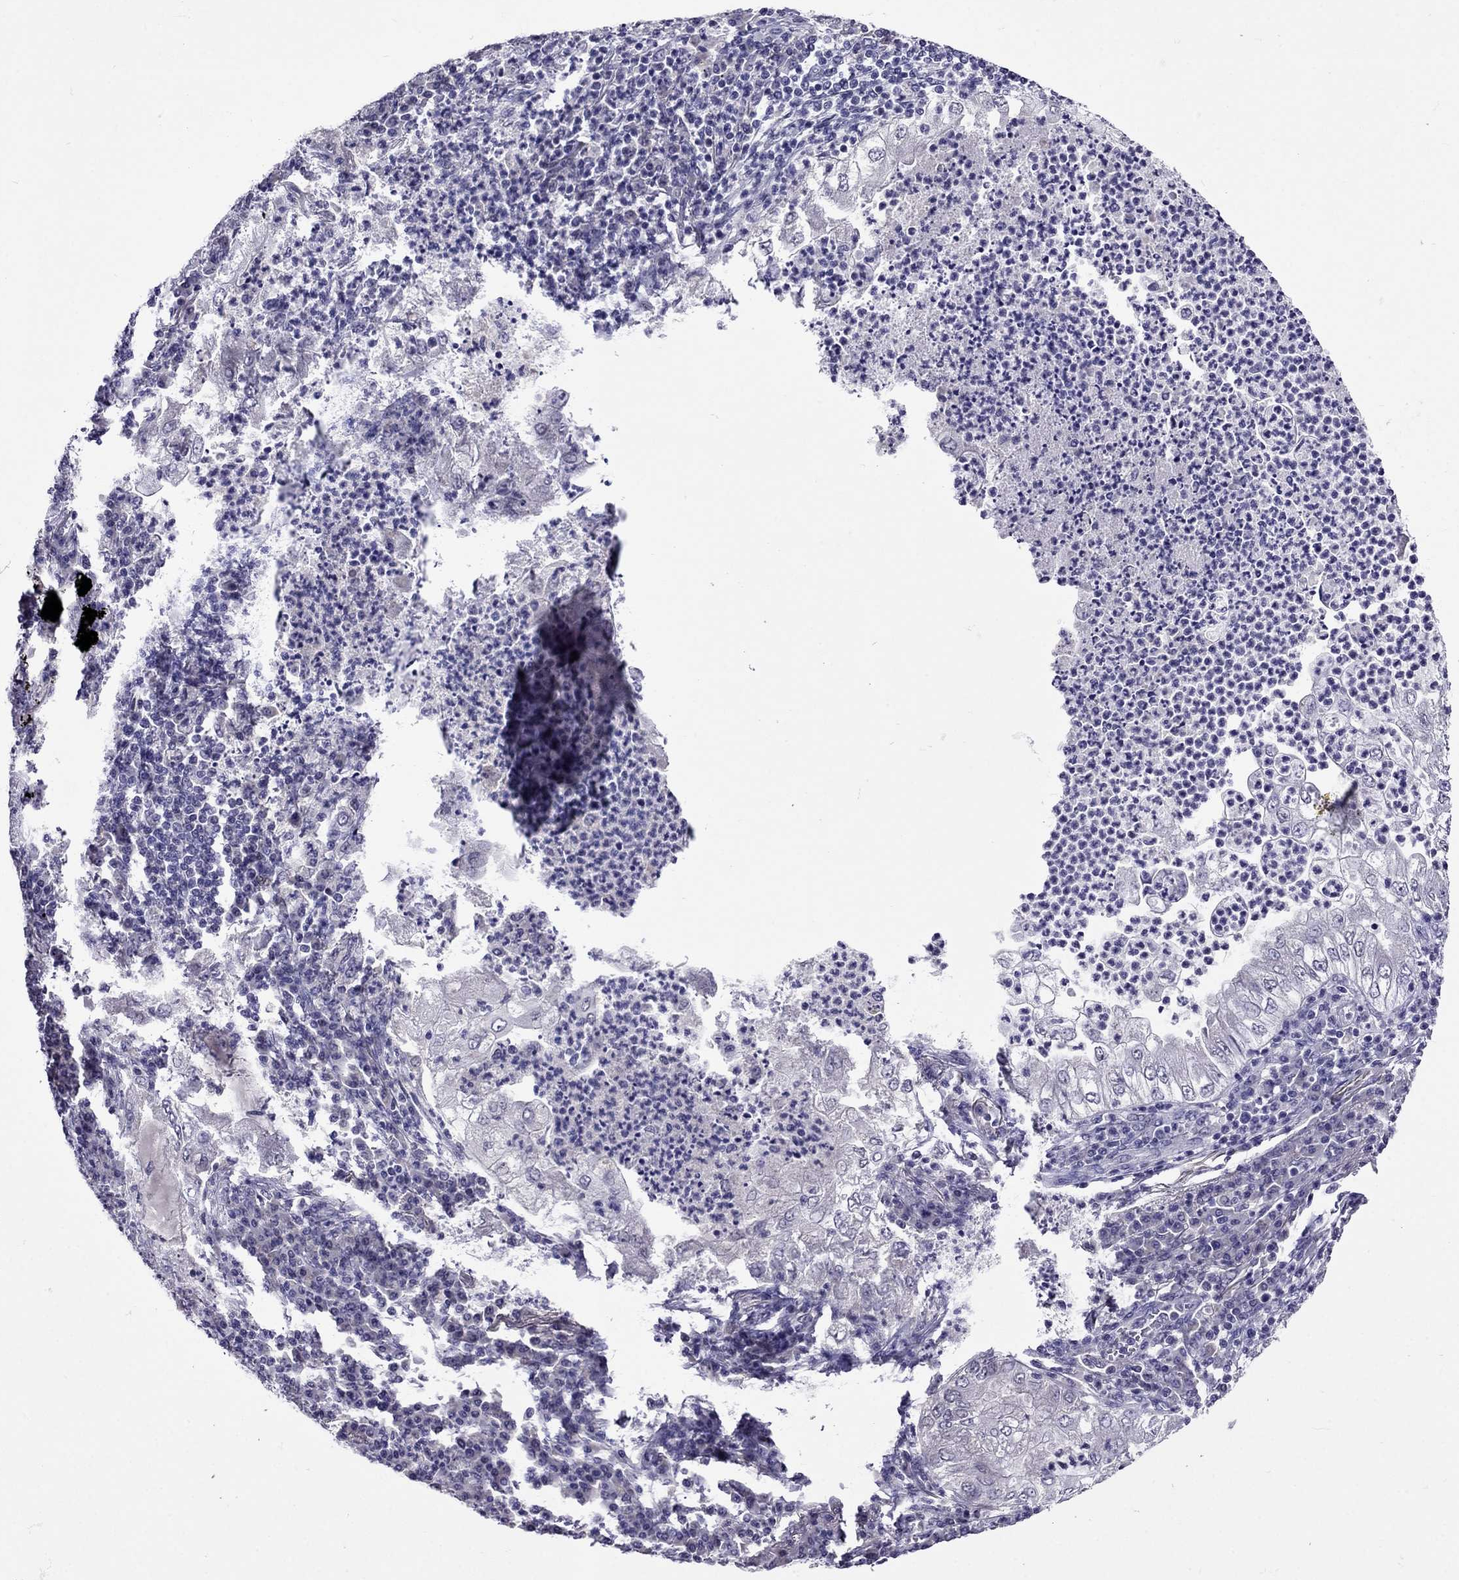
{"staining": {"intensity": "negative", "quantity": "none", "location": "none"}, "tissue": "lung cancer", "cell_type": "Tumor cells", "image_type": "cancer", "snomed": [{"axis": "morphology", "description": "Adenocarcinoma, NOS"}, {"axis": "topography", "description": "Lung"}], "caption": "This is an immunohistochemistry photomicrograph of human adenocarcinoma (lung). There is no staining in tumor cells.", "gene": "SPTBN4", "patient": {"sex": "female", "age": 73}}